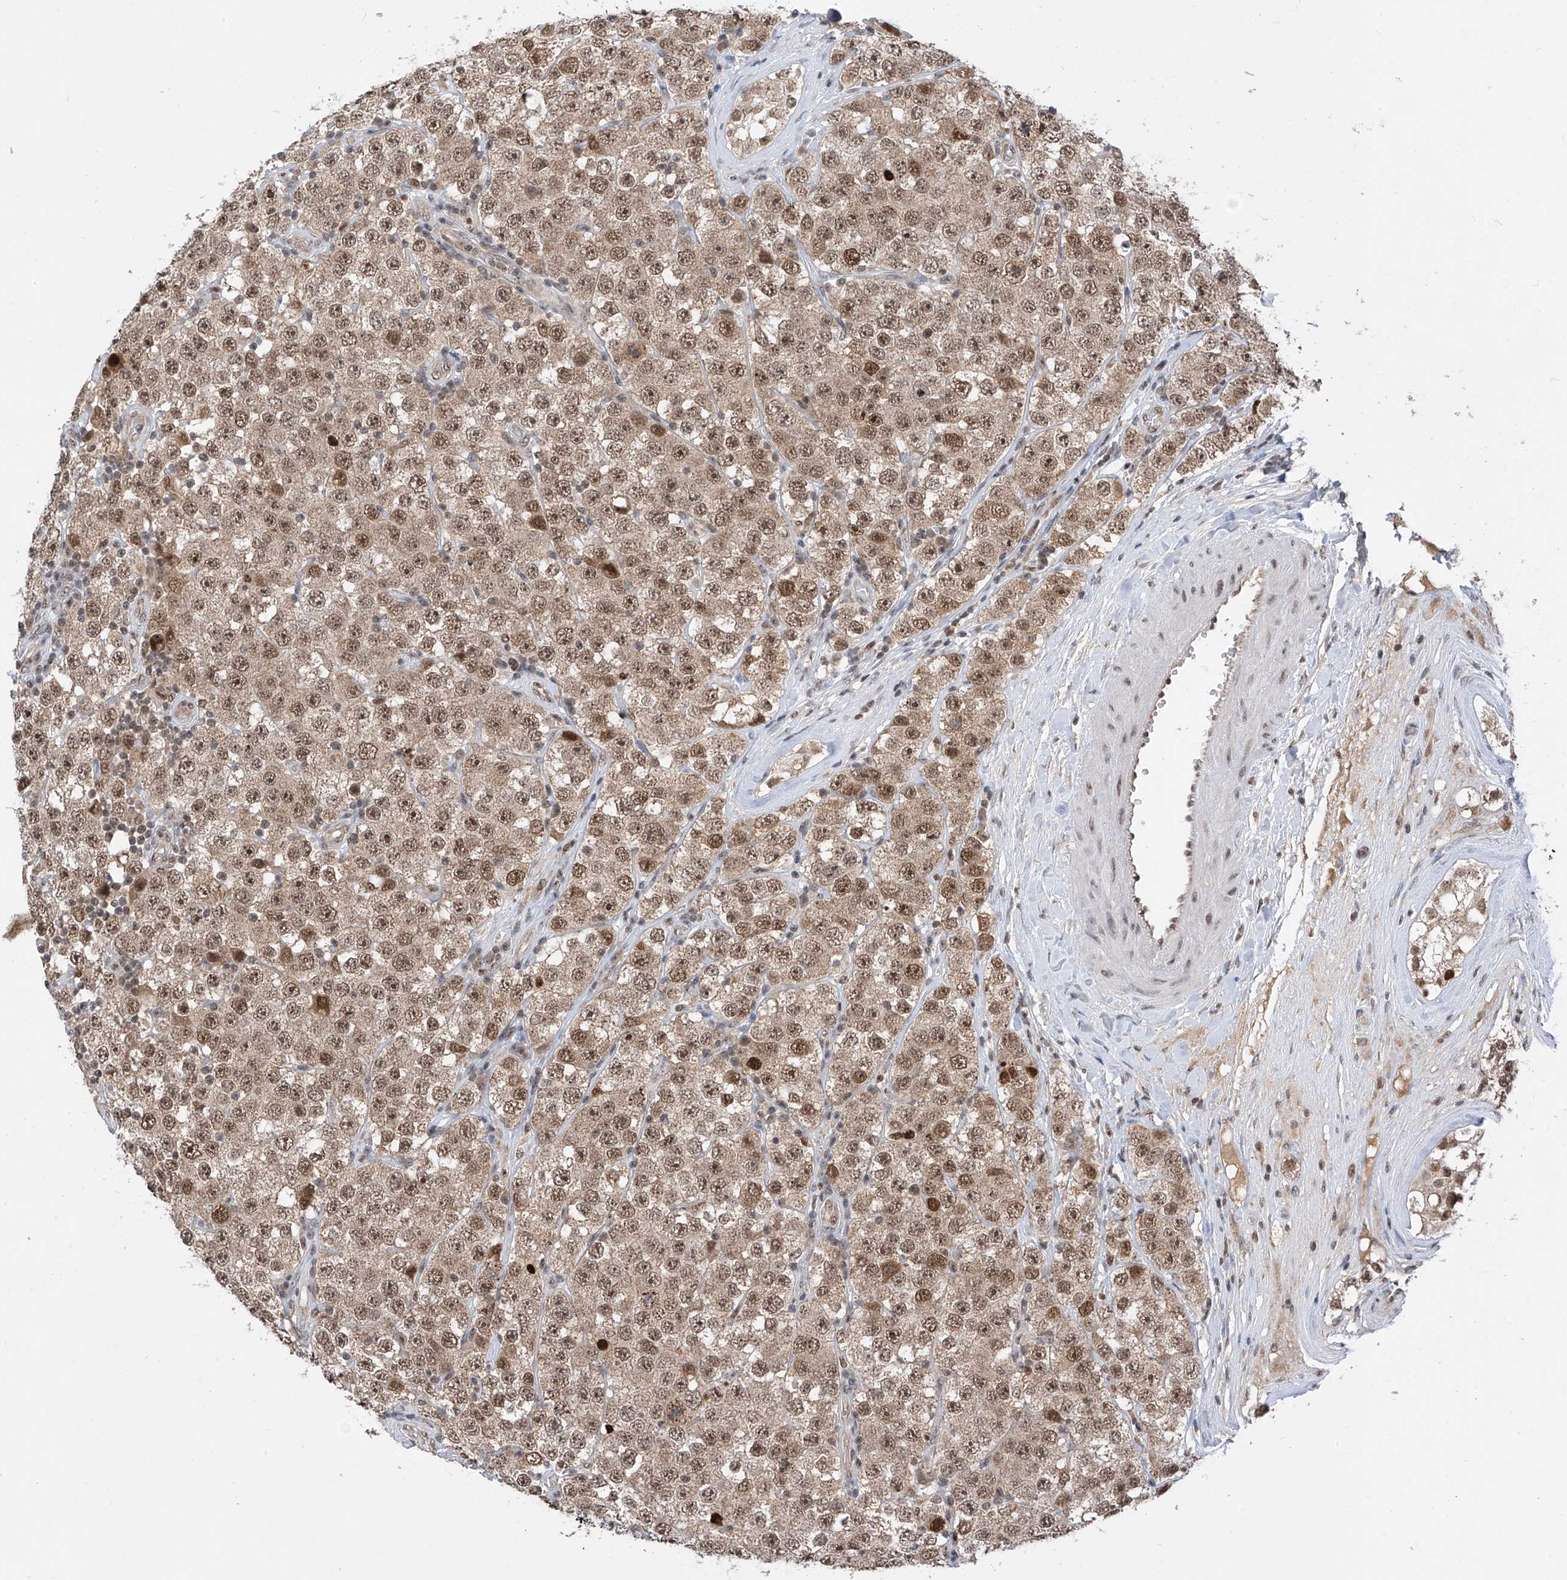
{"staining": {"intensity": "moderate", "quantity": ">75%", "location": "nuclear"}, "tissue": "testis cancer", "cell_type": "Tumor cells", "image_type": "cancer", "snomed": [{"axis": "morphology", "description": "Seminoma, NOS"}, {"axis": "topography", "description": "Testis"}], "caption": "Immunohistochemical staining of human testis seminoma reveals moderate nuclear protein staining in approximately >75% of tumor cells.", "gene": "RPAIN", "patient": {"sex": "male", "age": 28}}